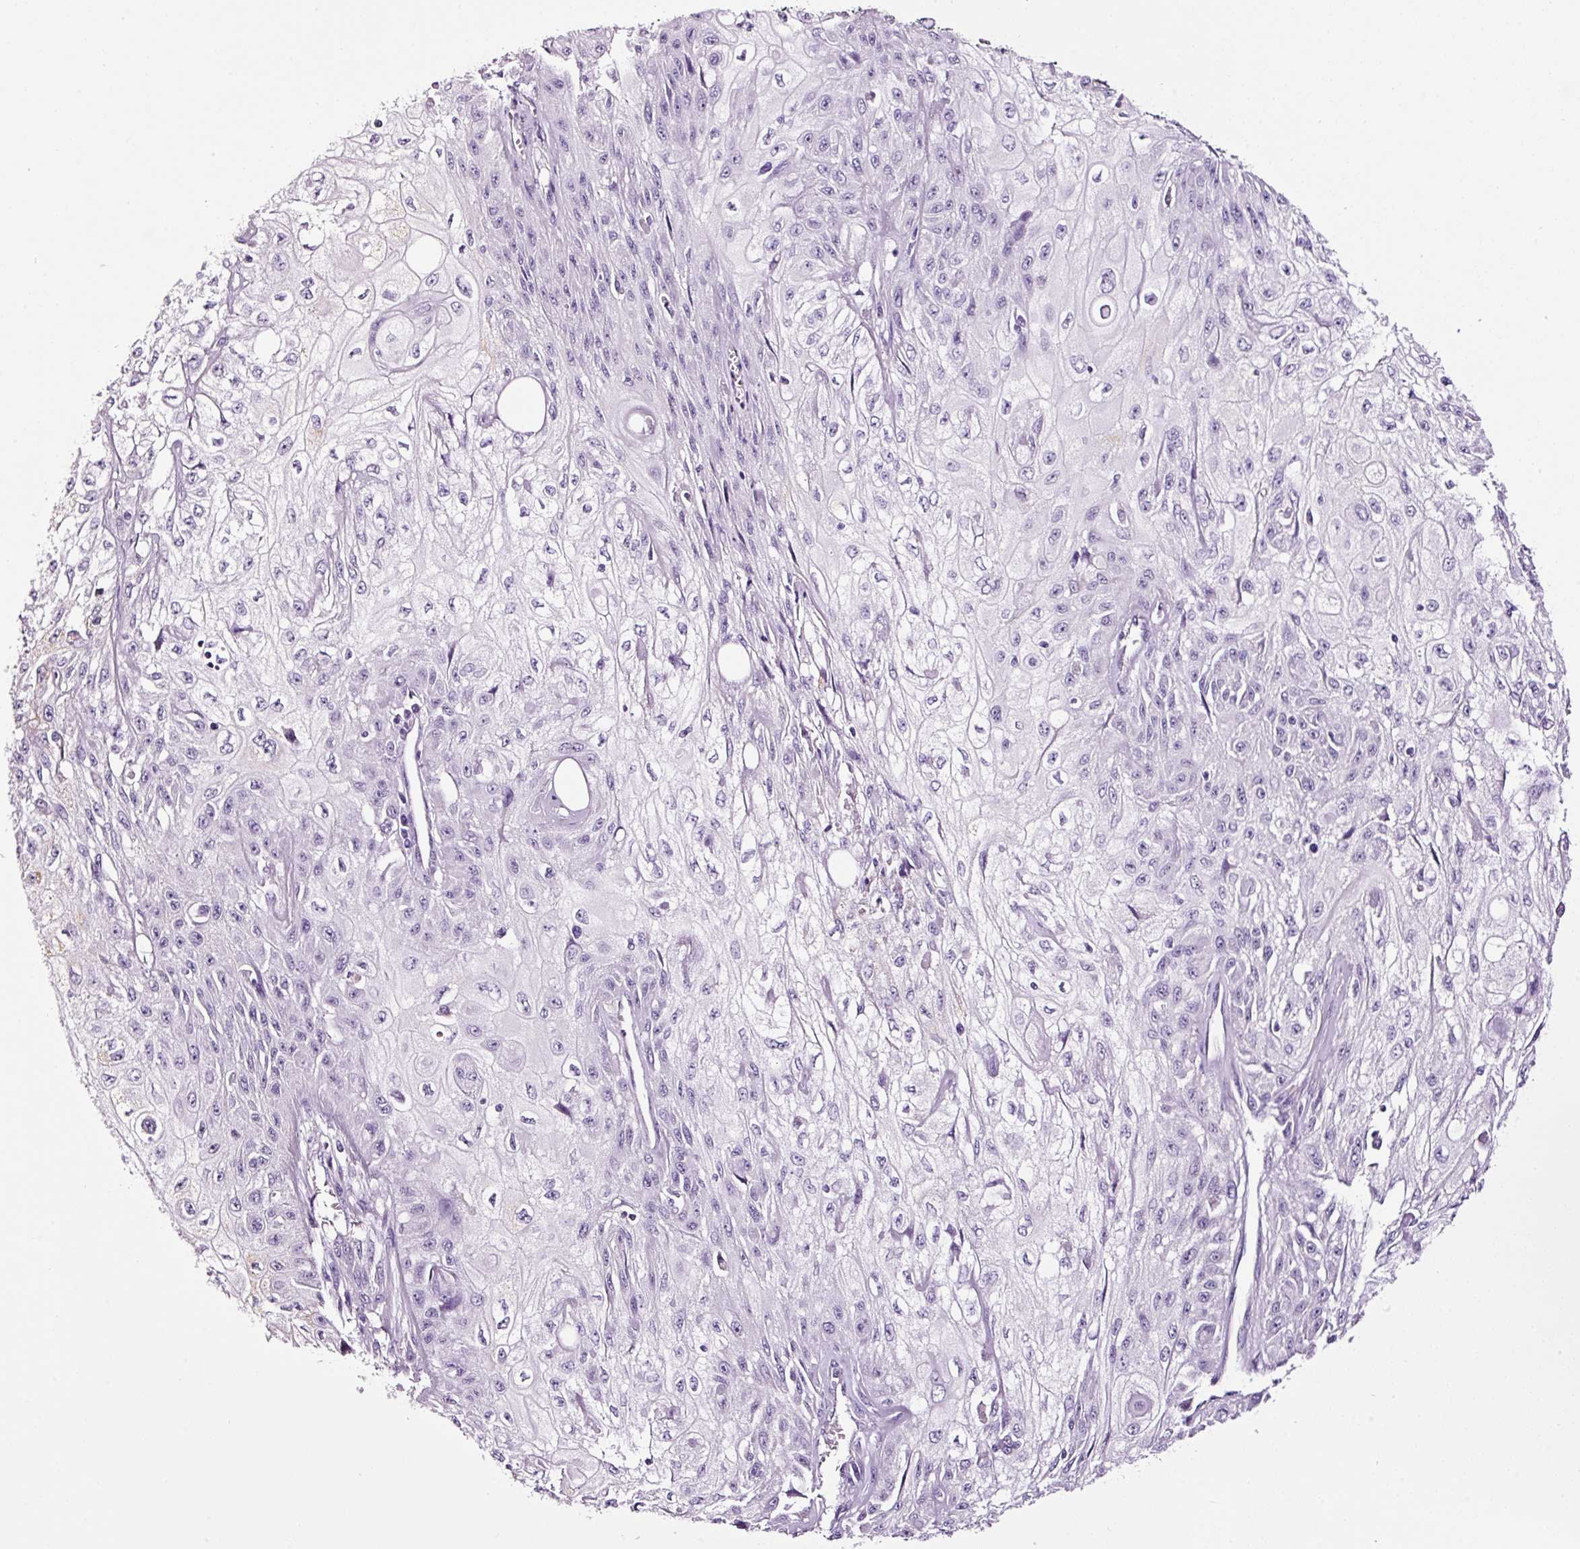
{"staining": {"intensity": "negative", "quantity": "none", "location": "none"}, "tissue": "skin cancer", "cell_type": "Tumor cells", "image_type": "cancer", "snomed": [{"axis": "morphology", "description": "Squamous cell carcinoma, NOS"}, {"axis": "morphology", "description": "Squamous cell carcinoma, metastatic, NOS"}, {"axis": "topography", "description": "Skin"}, {"axis": "topography", "description": "Lymph node"}], "caption": "Tumor cells are negative for protein expression in human squamous cell carcinoma (skin). (Brightfield microscopy of DAB (3,3'-diaminobenzidine) IHC at high magnification).", "gene": "RTF2", "patient": {"sex": "male", "age": 75}}